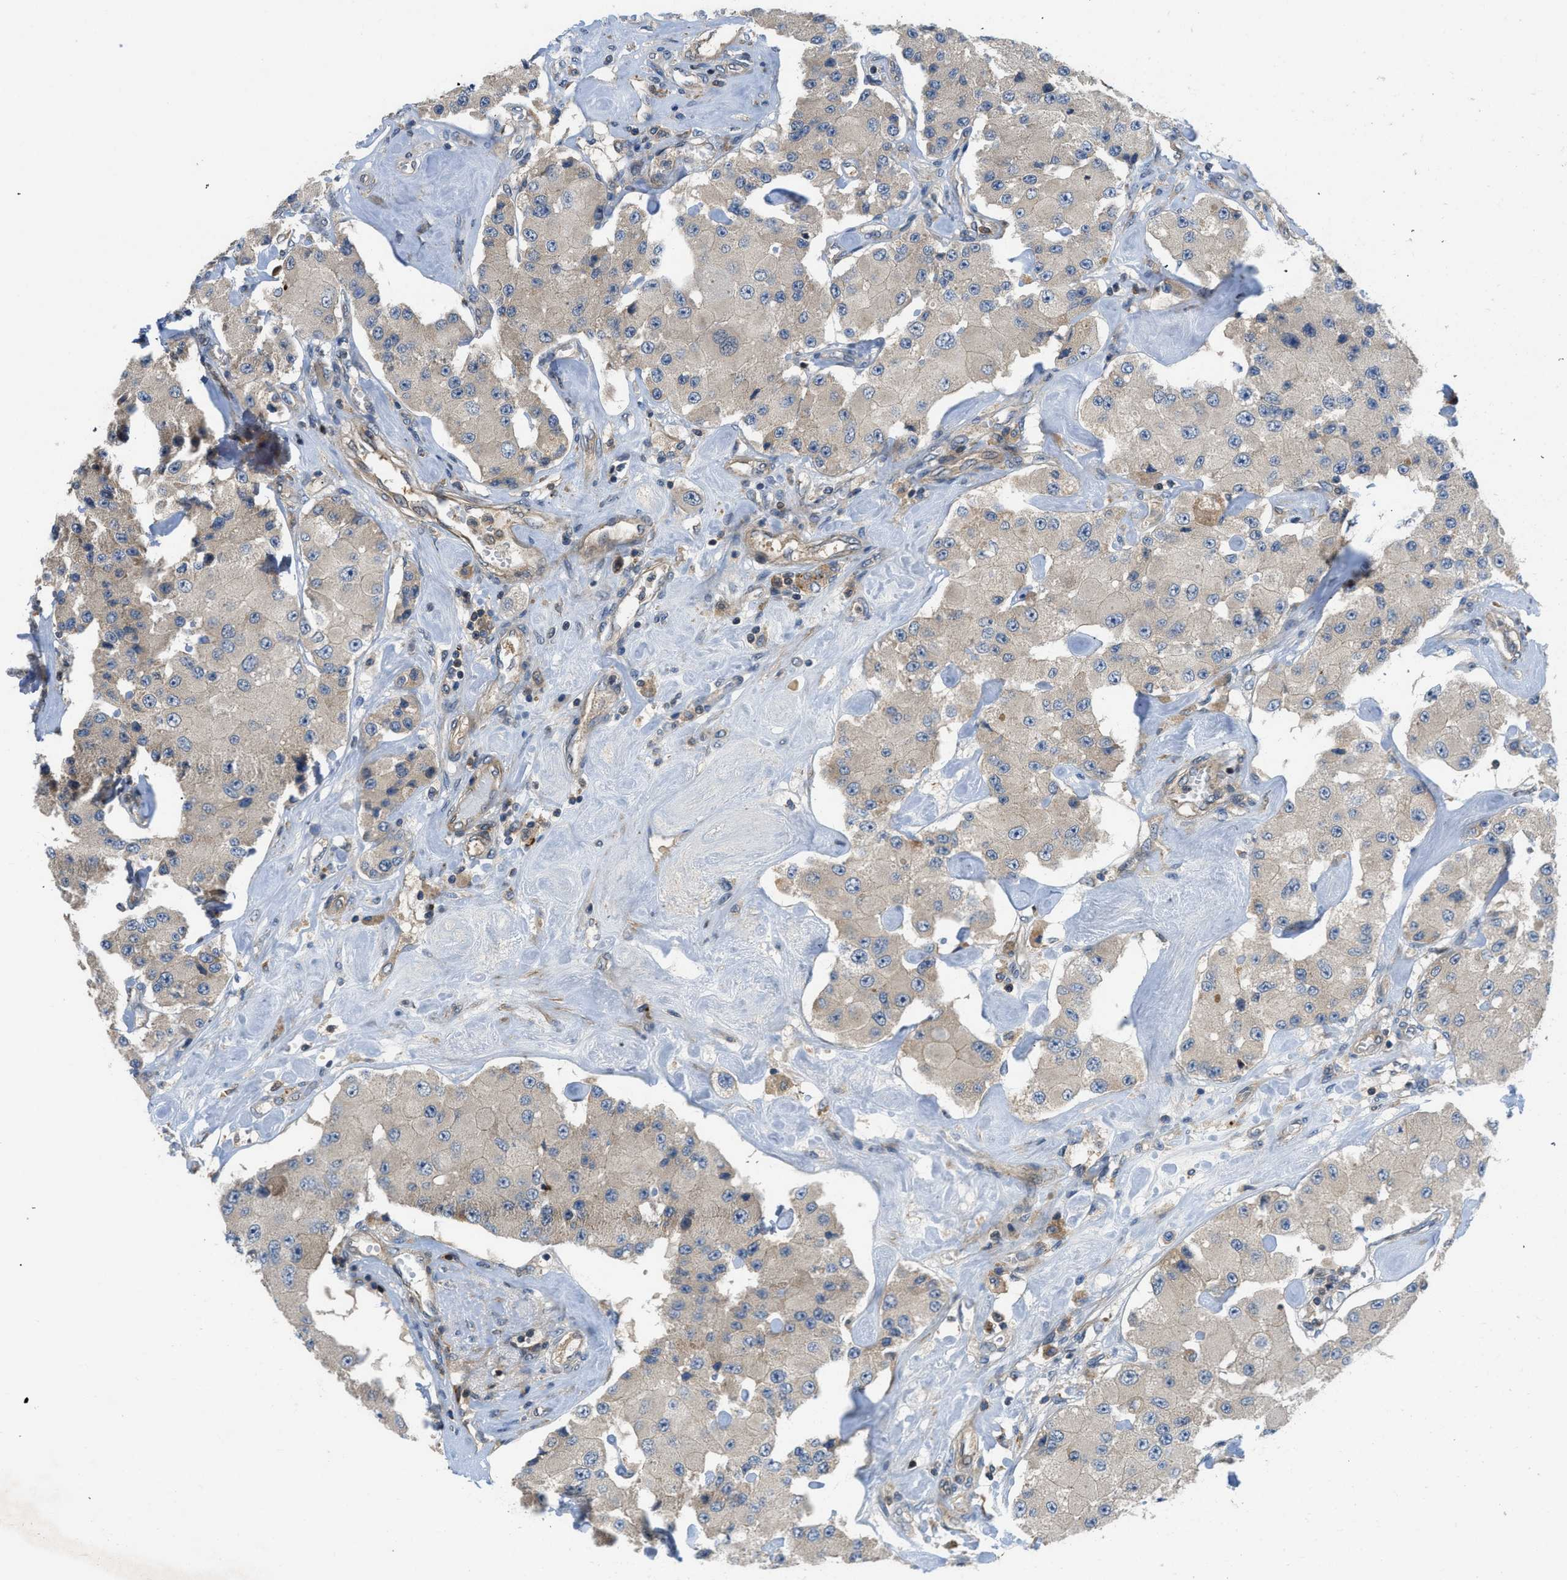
{"staining": {"intensity": "weak", "quantity": "25%-75%", "location": "cytoplasmic/membranous"}, "tissue": "carcinoid", "cell_type": "Tumor cells", "image_type": "cancer", "snomed": [{"axis": "morphology", "description": "Carcinoid, malignant, NOS"}, {"axis": "topography", "description": "Pancreas"}], "caption": "Weak cytoplasmic/membranous protein staining is appreciated in approximately 25%-75% of tumor cells in carcinoid.", "gene": "GPR31", "patient": {"sex": "male", "age": 41}}